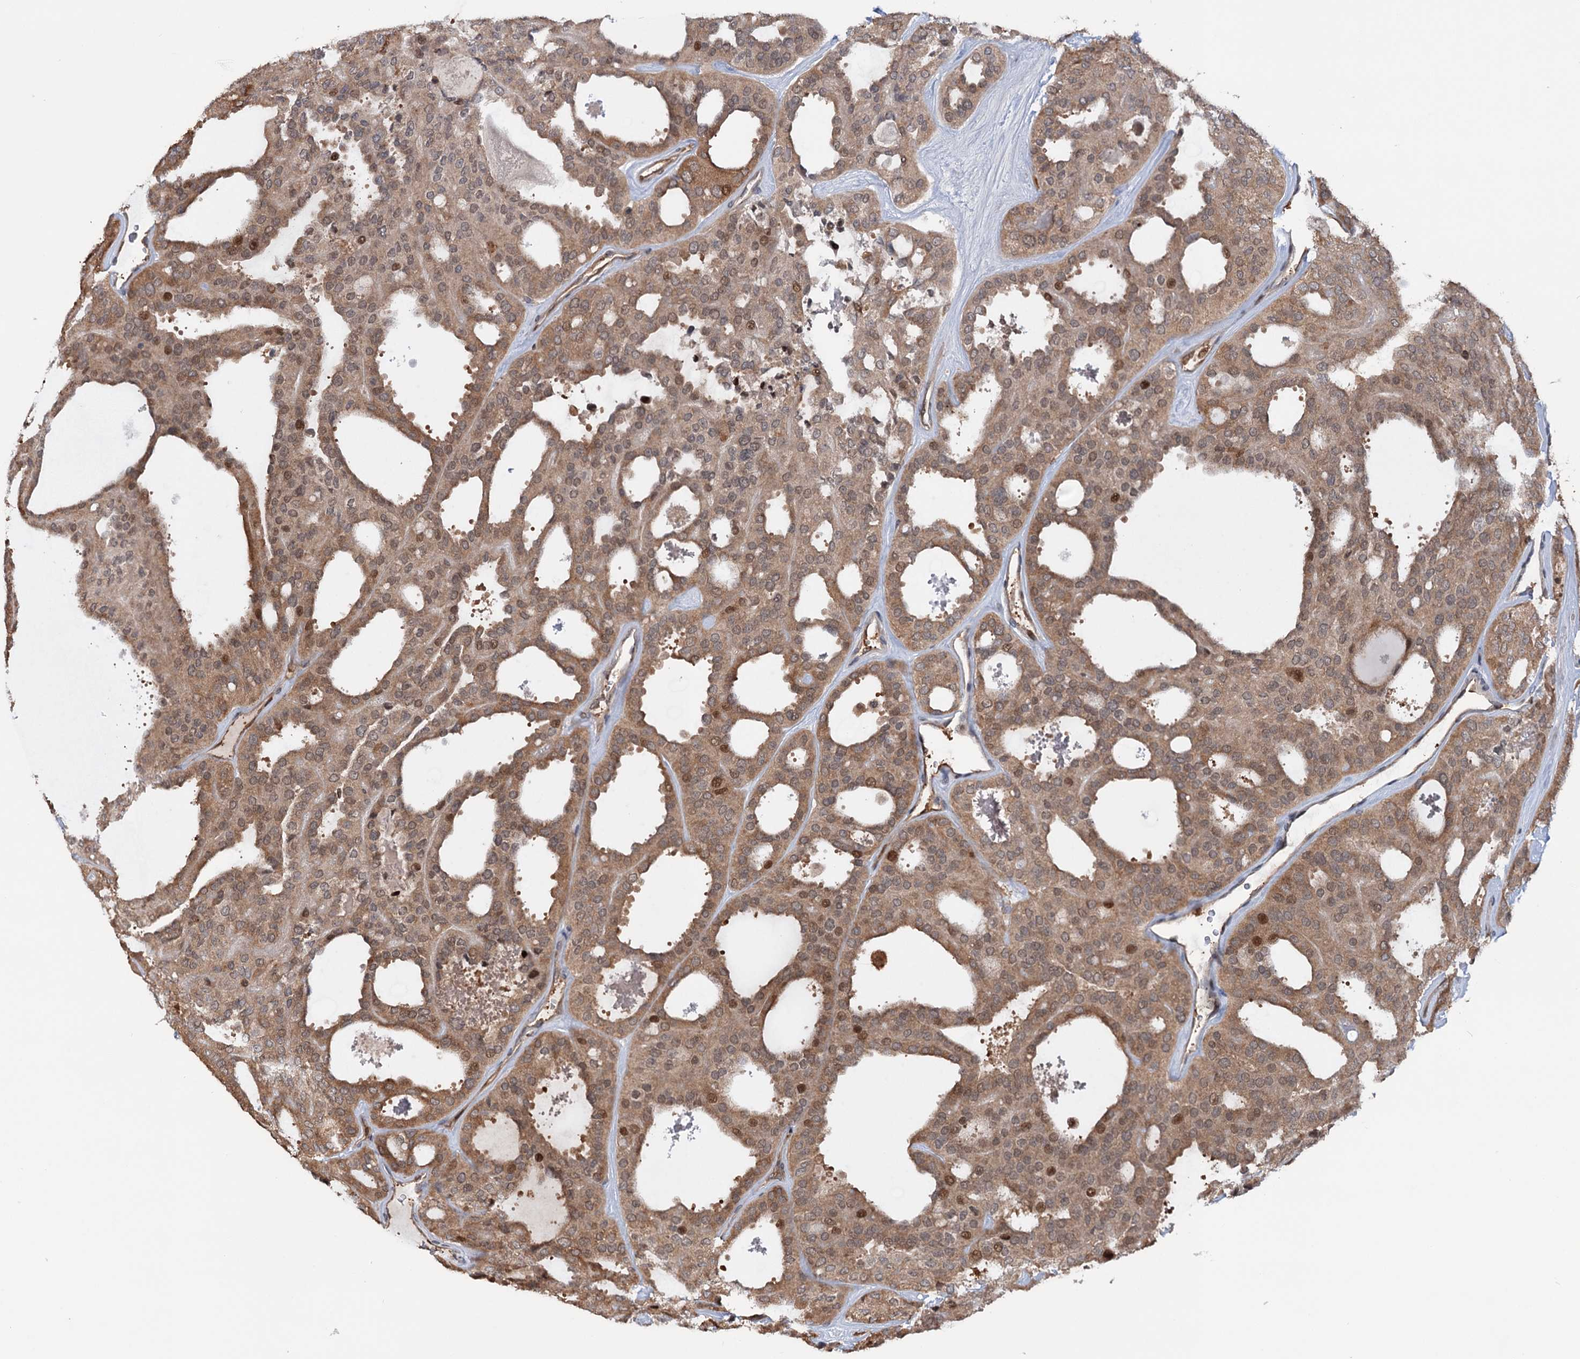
{"staining": {"intensity": "moderate", "quantity": ">75%", "location": "cytoplasmic/membranous,nuclear"}, "tissue": "thyroid cancer", "cell_type": "Tumor cells", "image_type": "cancer", "snomed": [{"axis": "morphology", "description": "Follicular adenoma carcinoma, NOS"}, {"axis": "topography", "description": "Thyroid gland"}], "caption": "IHC of human thyroid cancer (follicular adenoma carcinoma) exhibits medium levels of moderate cytoplasmic/membranous and nuclear expression in approximately >75% of tumor cells.", "gene": "NCAPD2", "patient": {"sex": "male", "age": 75}}